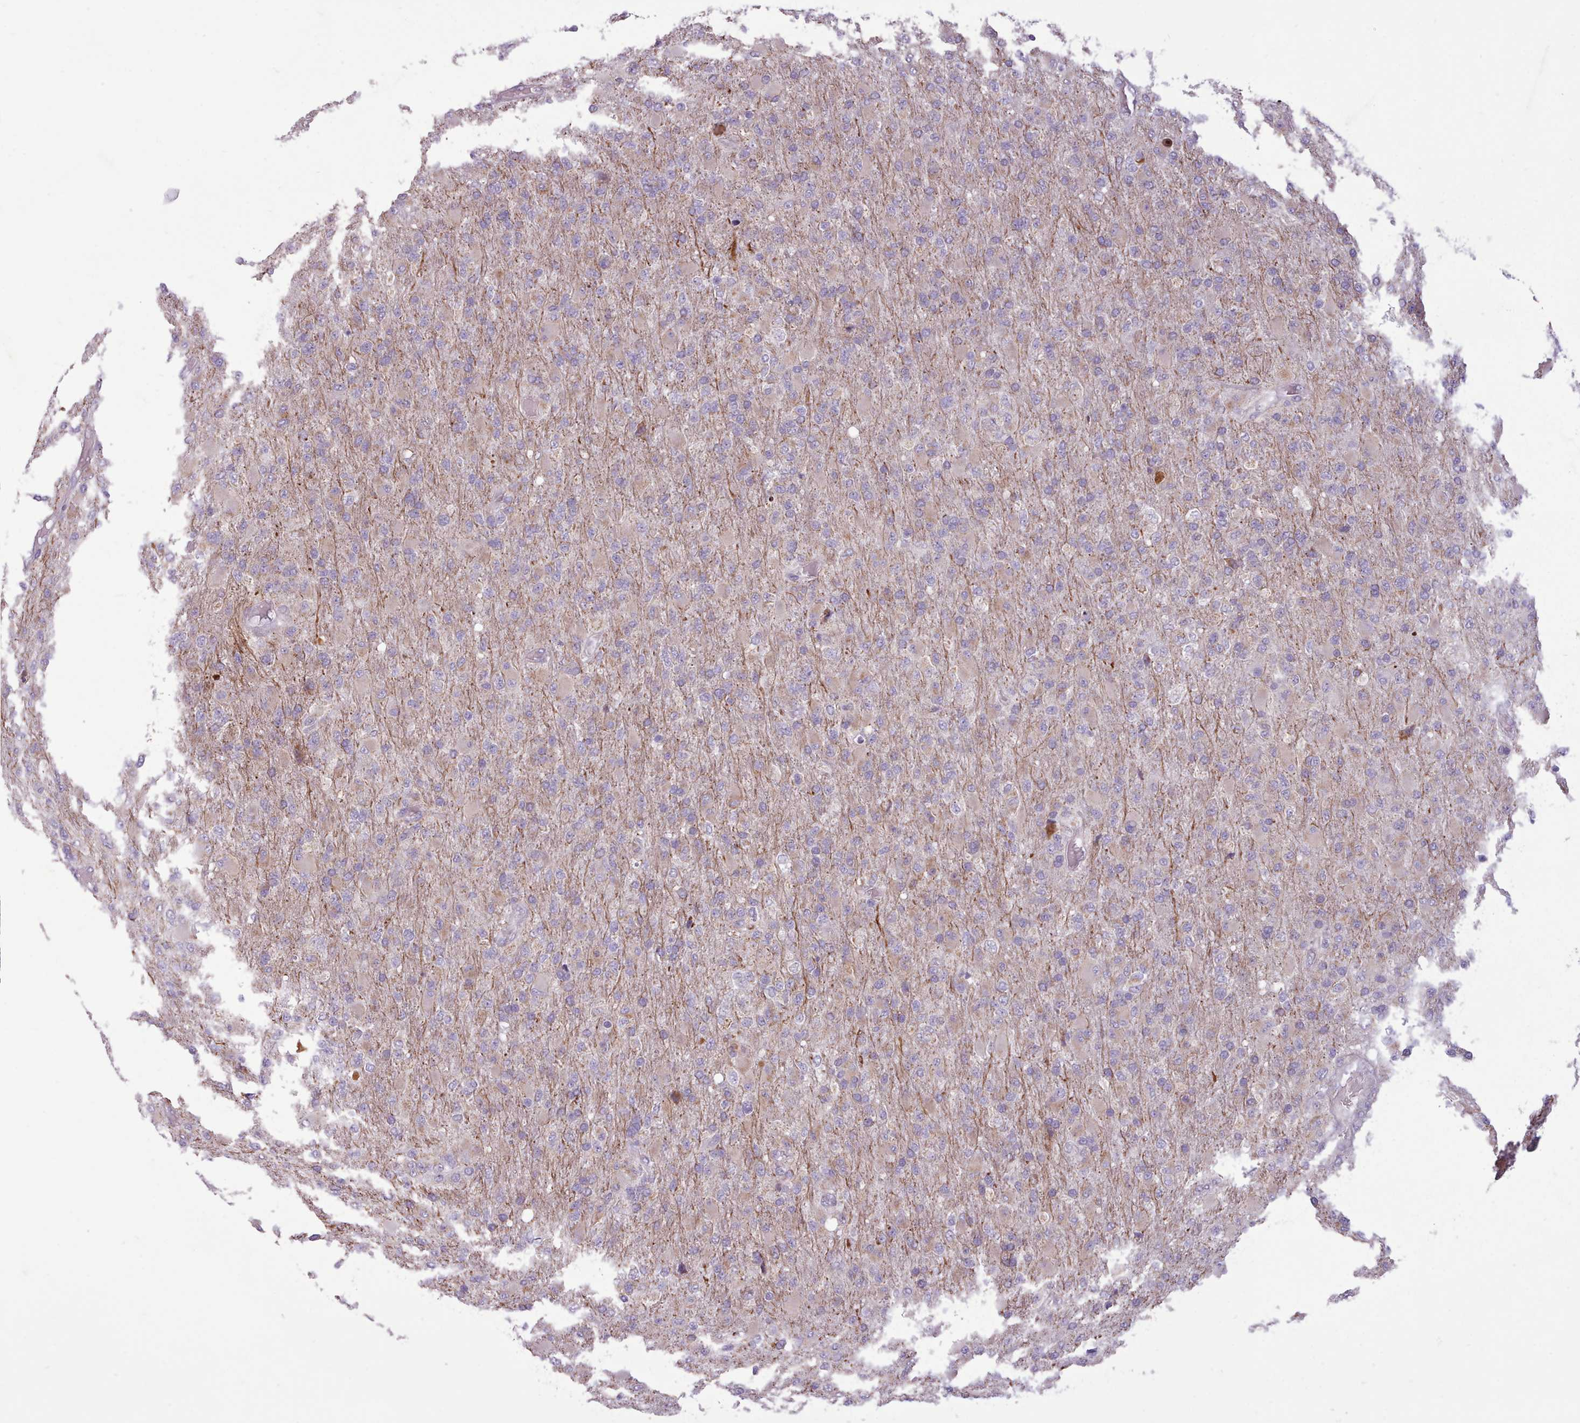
{"staining": {"intensity": "negative", "quantity": "none", "location": "none"}, "tissue": "glioma", "cell_type": "Tumor cells", "image_type": "cancer", "snomed": [{"axis": "morphology", "description": "Glioma, malignant, Low grade"}, {"axis": "topography", "description": "Brain"}], "caption": "This photomicrograph is of malignant low-grade glioma stained with immunohistochemistry to label a protein in brown with the nuclei are counter-stained blue. There is no positivity in tumor cells. The staining is performed using DAB brown chromogen with nuclei counter-stained in using hematoxylin.", "gene": "AVL9", "patient": {"sex": "male", "age": 65}}